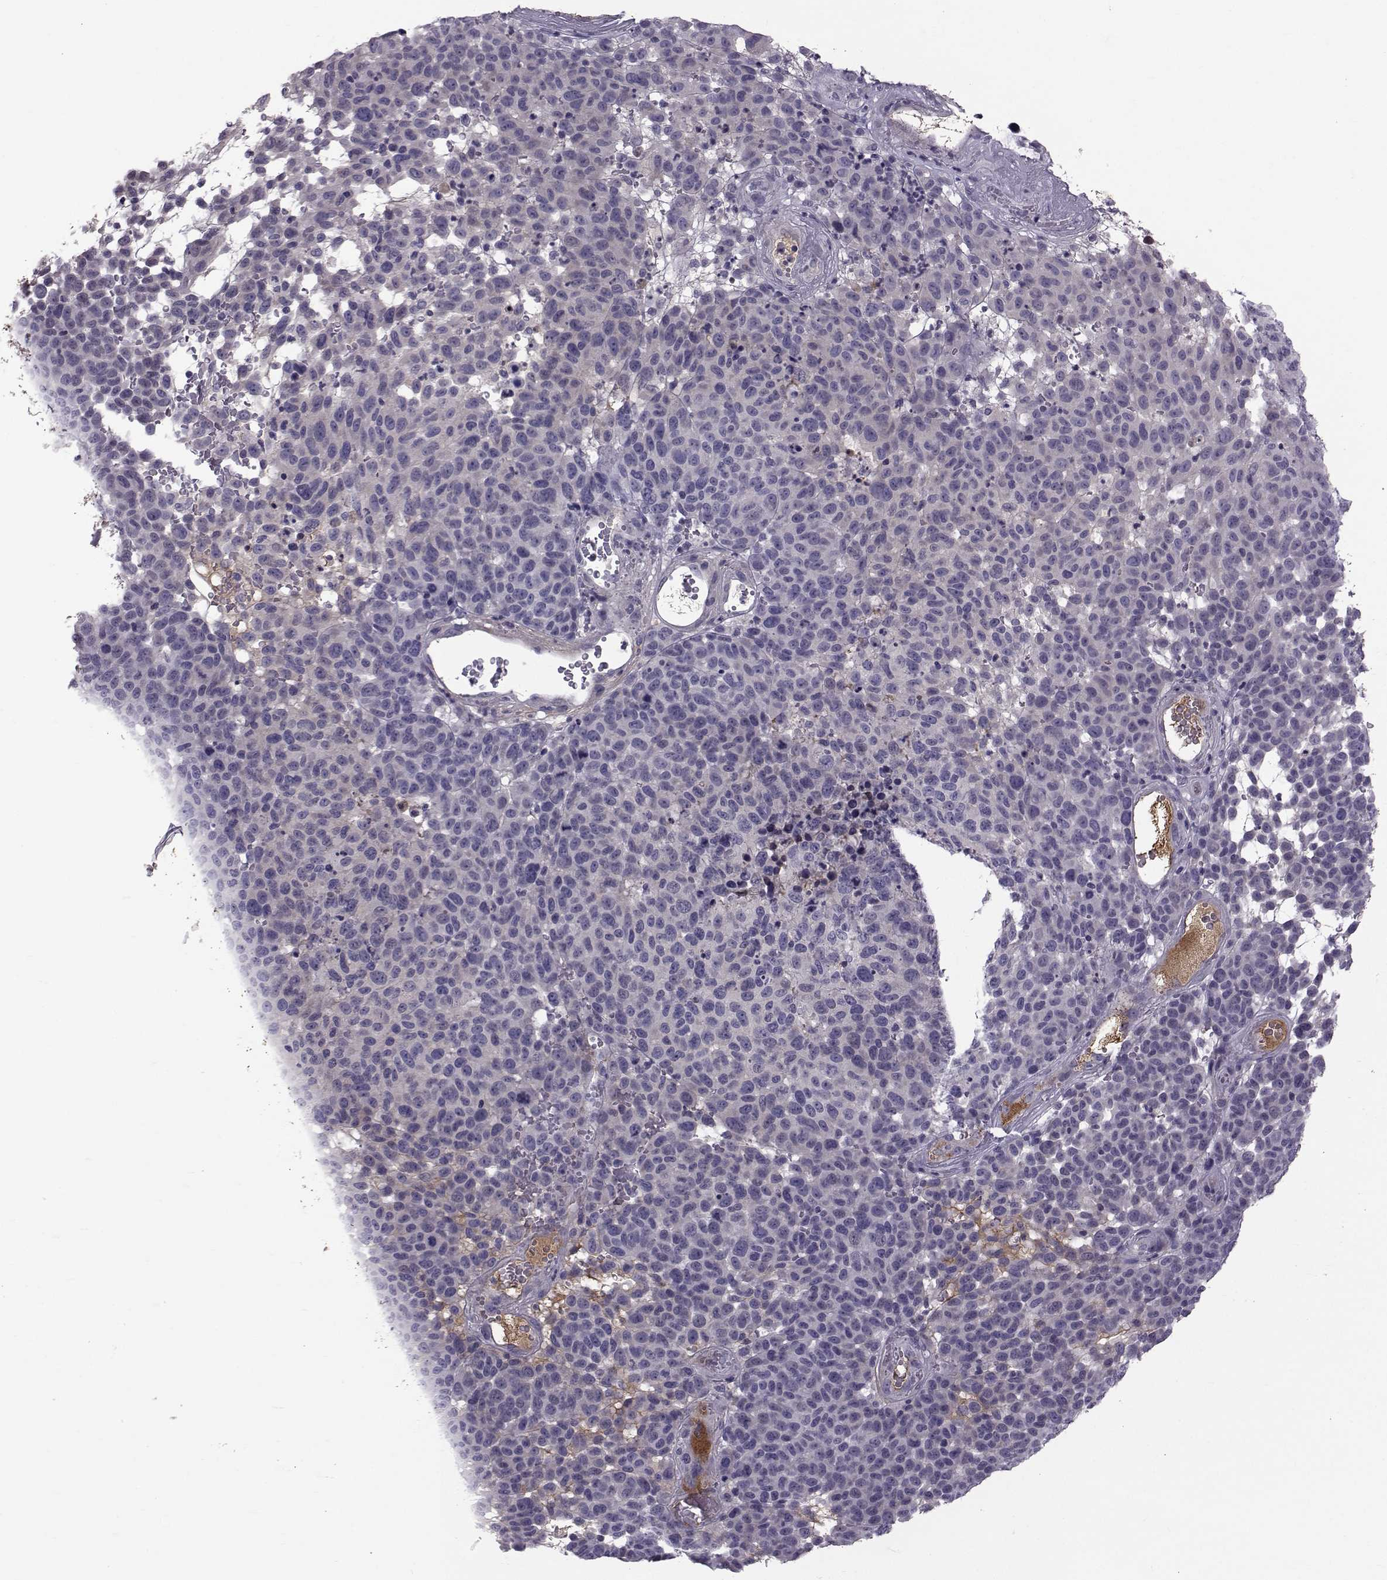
{"staining": {"intensity": "negative", "quantity": "none", "location": "none"}, "tissue": "melanoma", "cell_type": "Tumor cells", "image_type": "cancer", "snomed": [{"axis": "morphology", "description": "Malignant melanoma, NOS"}, {"axis": "topography", "description": "Skin"}], "caption": "Malignant melanoma was stained to show a protein in brown. There is no significant expression in tumor cells.", "gene": "TNFRSF11B", "patient": {"sex": "male", "age": 59}}